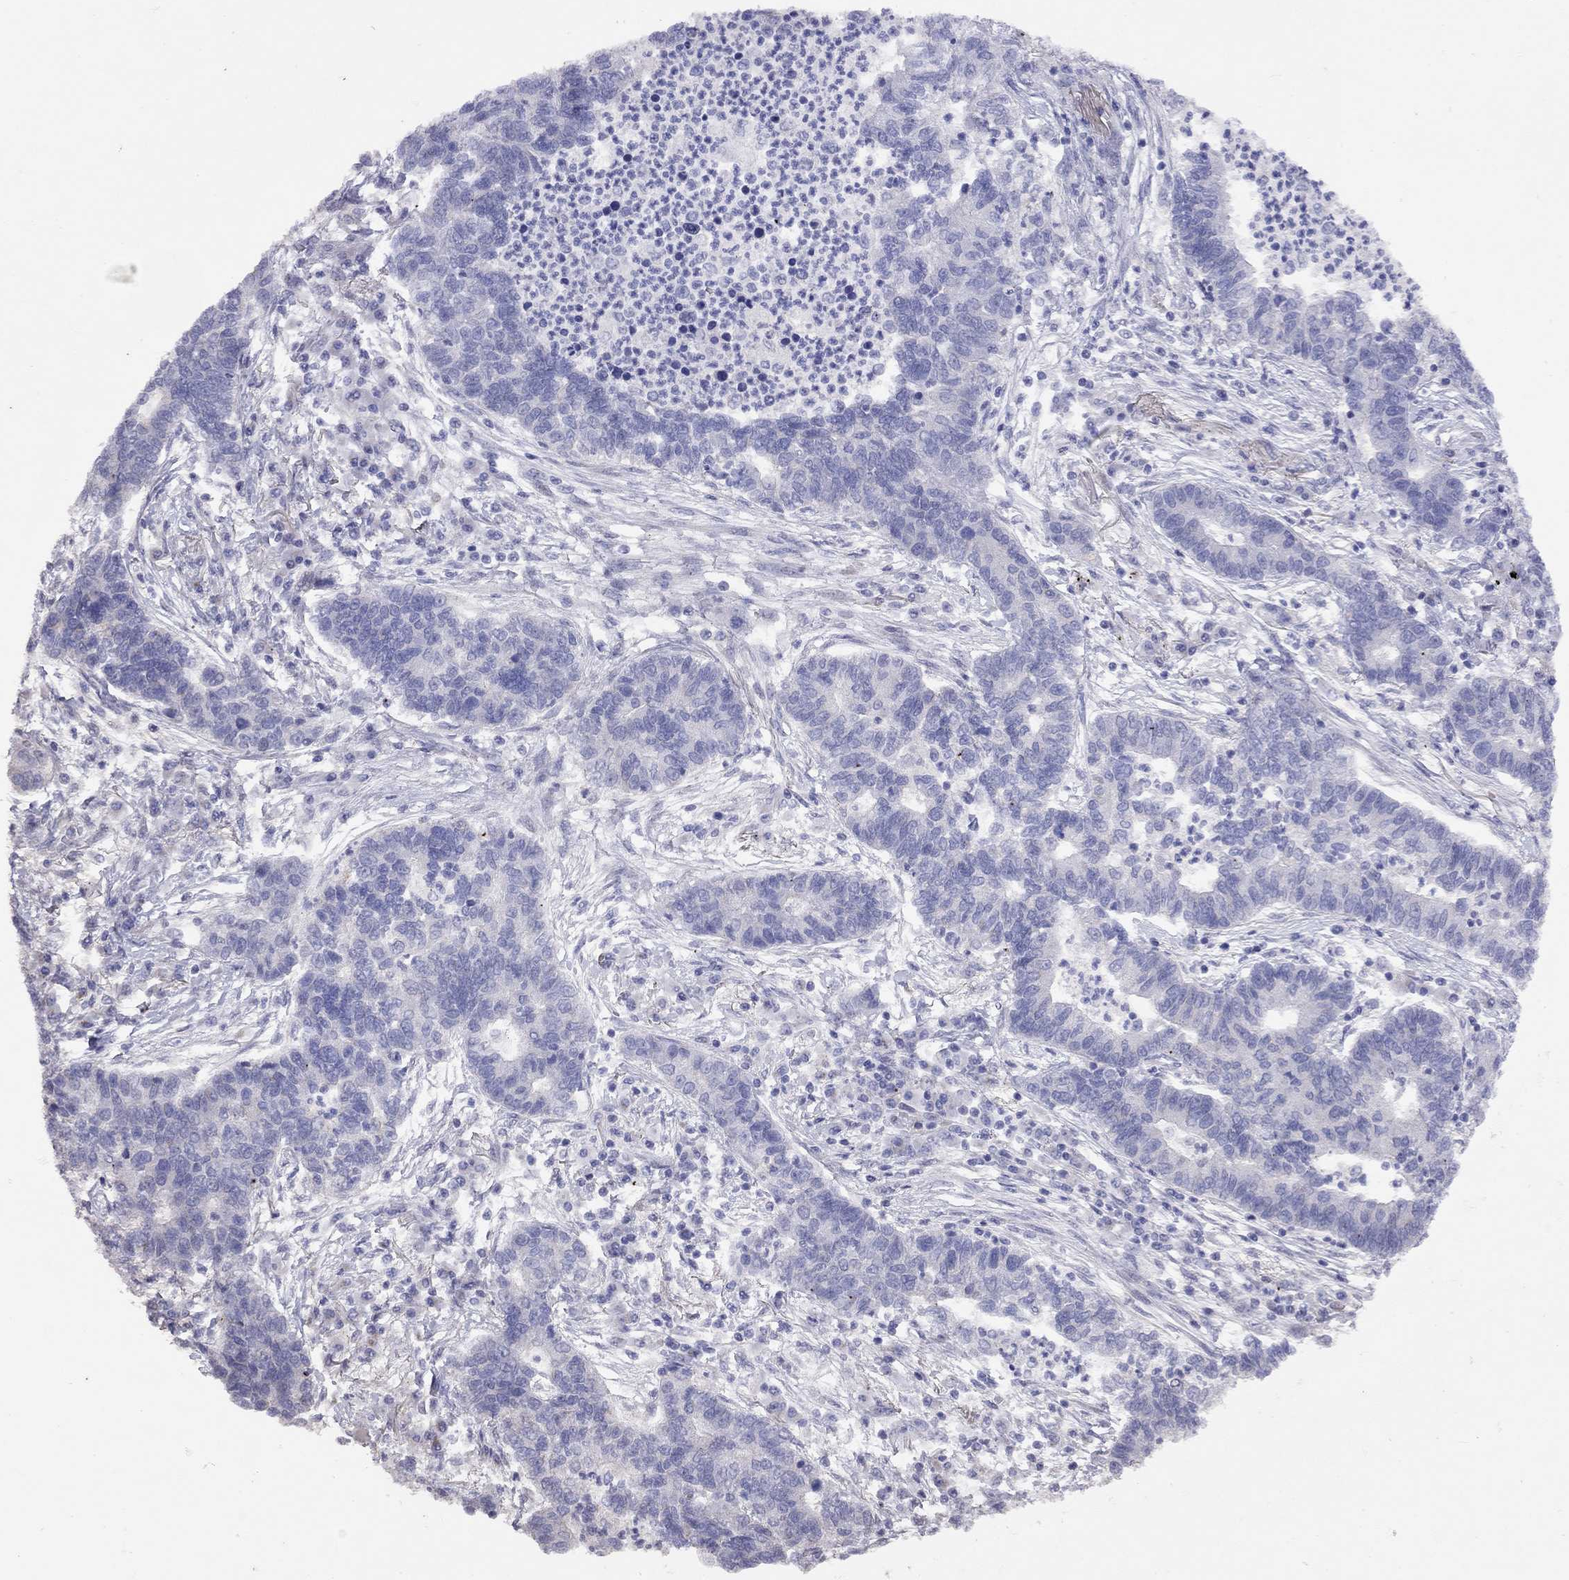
{"staining": {"intensity": "negative", "quantity": "none", "location": "none"}, "tissue": "lung cancer", "cell_type": "Tumor cells", "image_type": "cancer", "snomed": [{"axis": "morphology", "description": "Adenocarcinoma, NOS"}, {"axis": "topography", "description": "Lung"}], "caption": "Image shows no protein expression in tumor cells of lung adenocarcinoma tissue.", "gene": "SYTL2", "patient": {"sex": "female", "age": 57}}